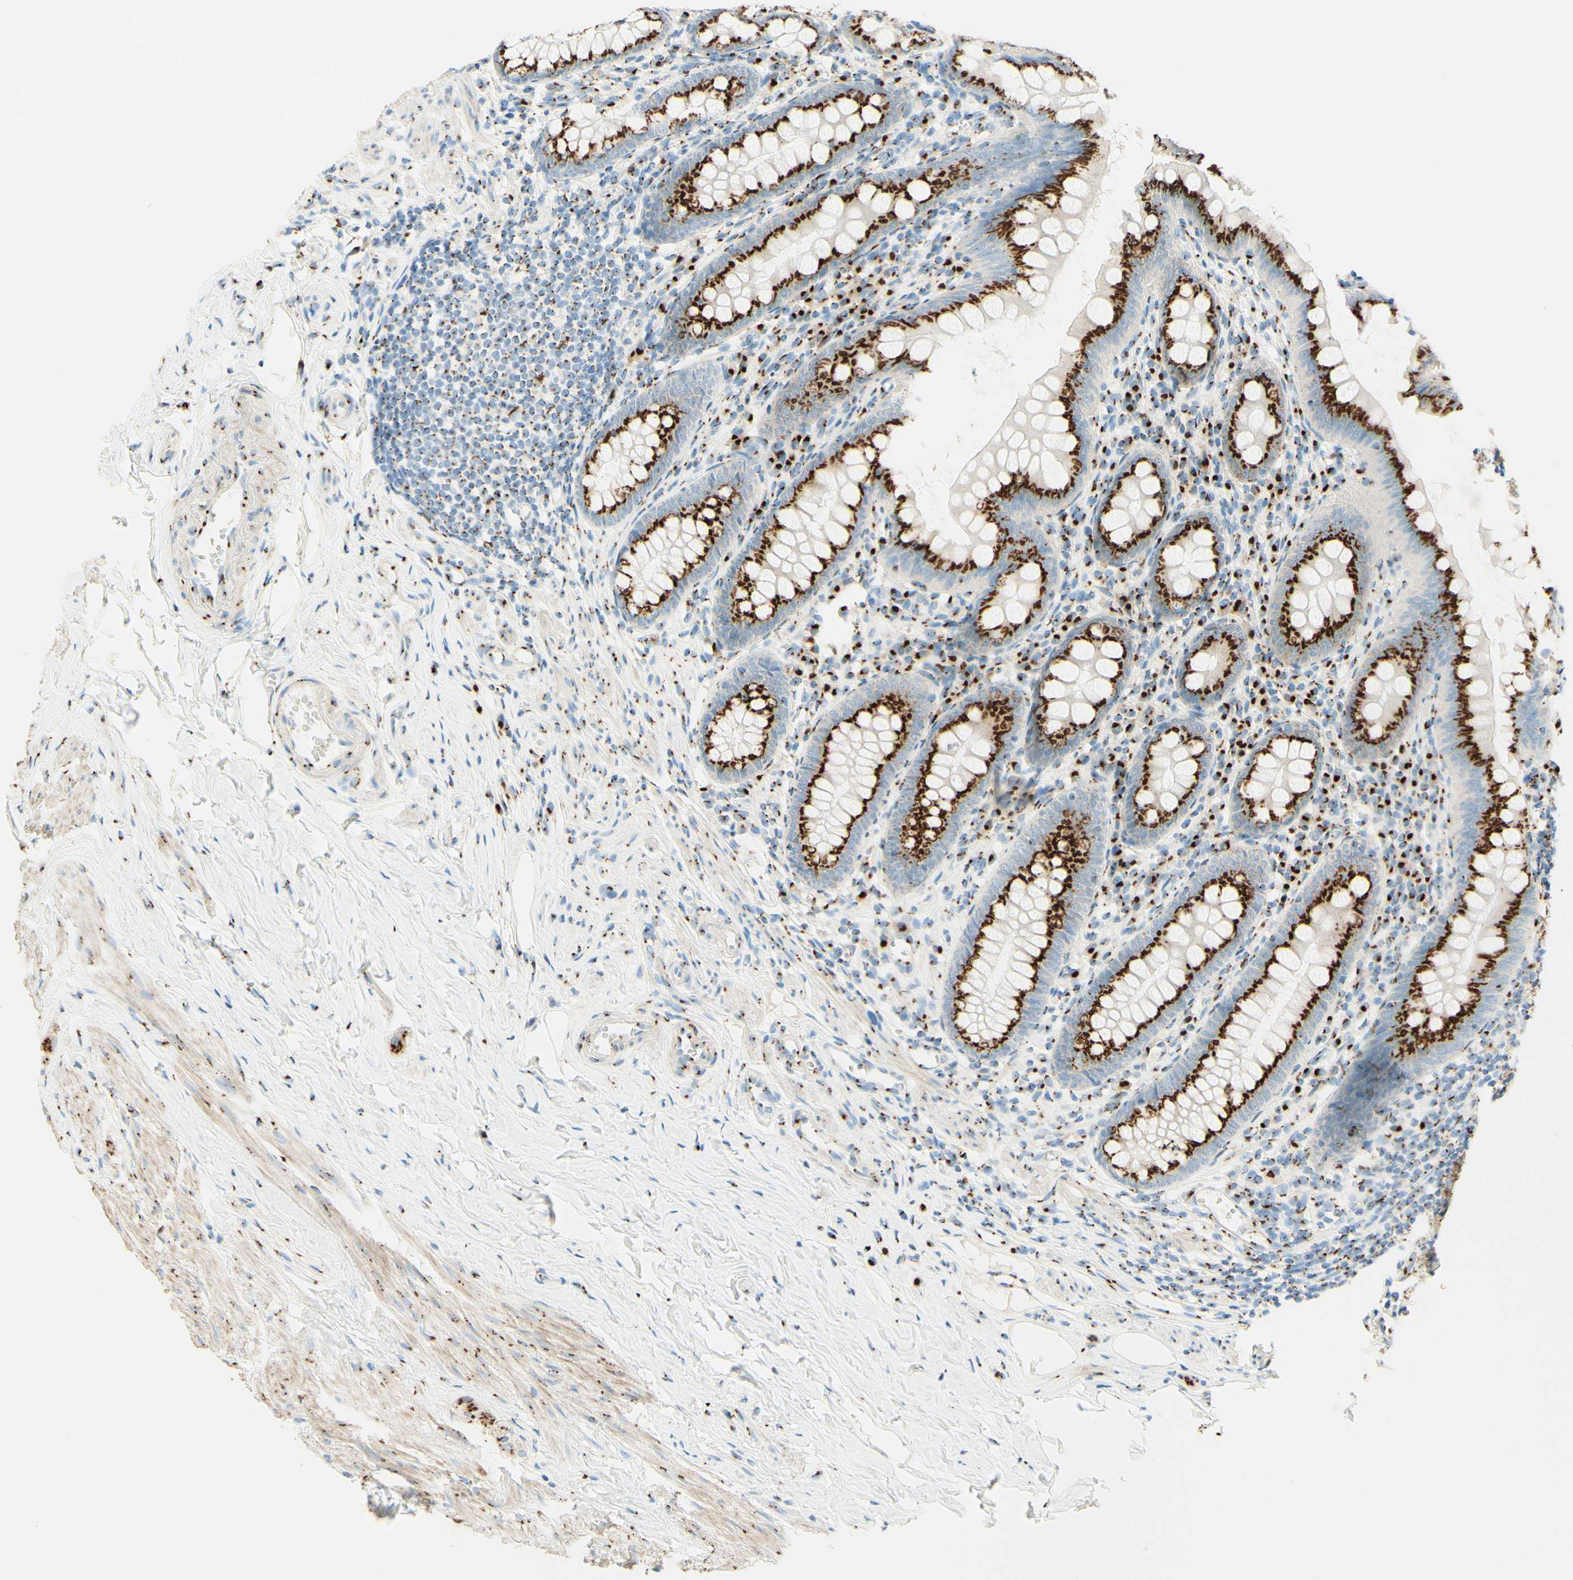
{"staining": {"intensity": "strong", "quantity": ">75%", "location": "cytoplasmic/membranous"}, "tissue": "appendix", "cell_type": "Glandular cells", "image_type": "normal", "snomed": [{"axis": "morphology", "description": "Normal tissue, NOS"}, {"axis": "topography", "description": "Appendix"}], "caption": "This is a photomicrograph of immunohistochemistry (IHC) staining of normal appendix, which shows strong staining in the cytoplasmic/membranous of glandular cells.", "gene": "GOLGB1", "patient": {"sex": "female", "age": 77}}